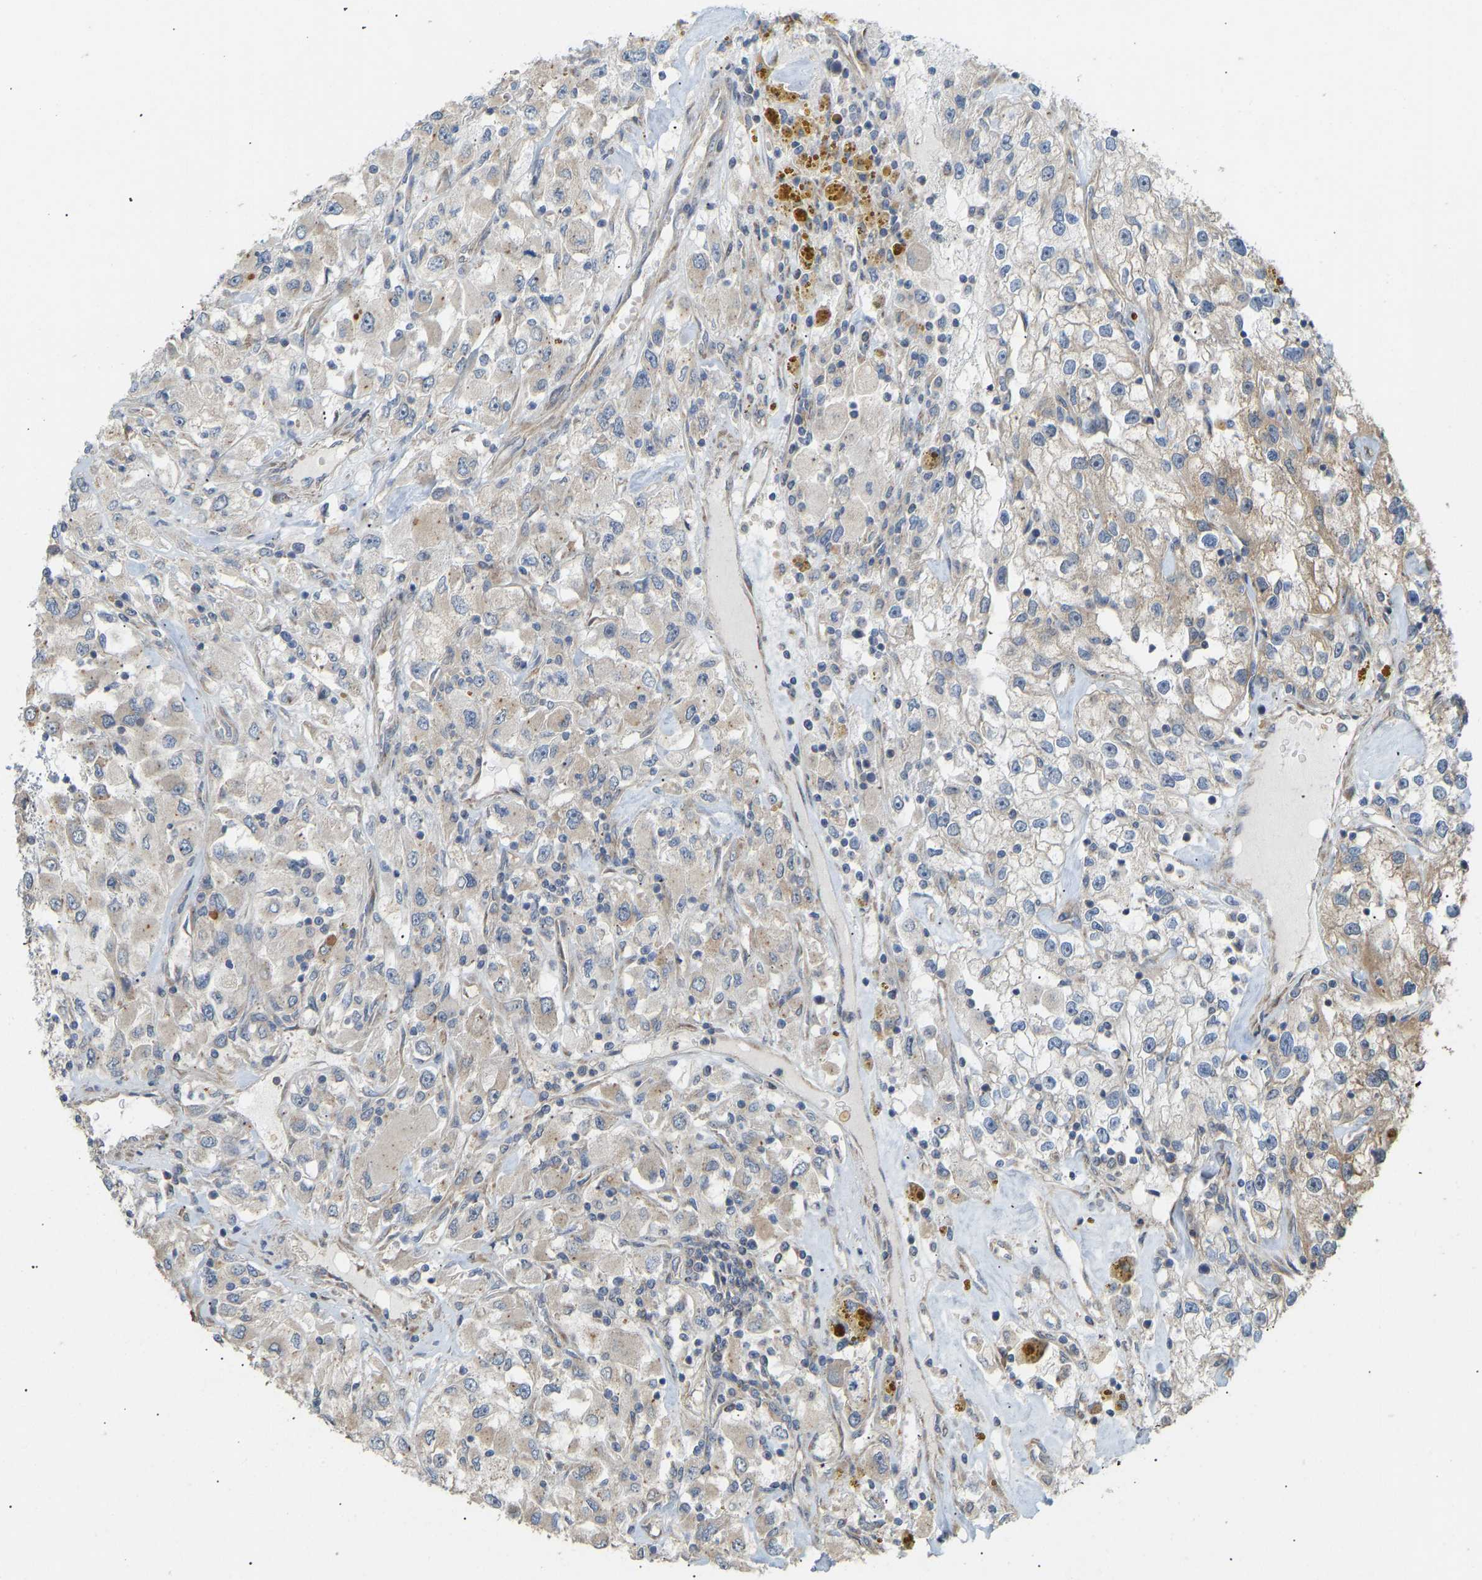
{"staining": {"intensity": "negative", "quantity": "none", "location": "none"}, "tissue": "renal cancer", "cell_type": "Tumor cells", "image_type": "cancer", "snomed": [{"axis": "morphology", "description": "Adenocarcinoma, NOS"}, {"axis": "topography", "description": "Kidney"}], "caption": "Human renal cancer stained for a protein using immunohistochemistry (IHC) exhibits no staining in tumor cells.", "gene": "HACD2", "patient": {"sex": "male", "age": 57}}